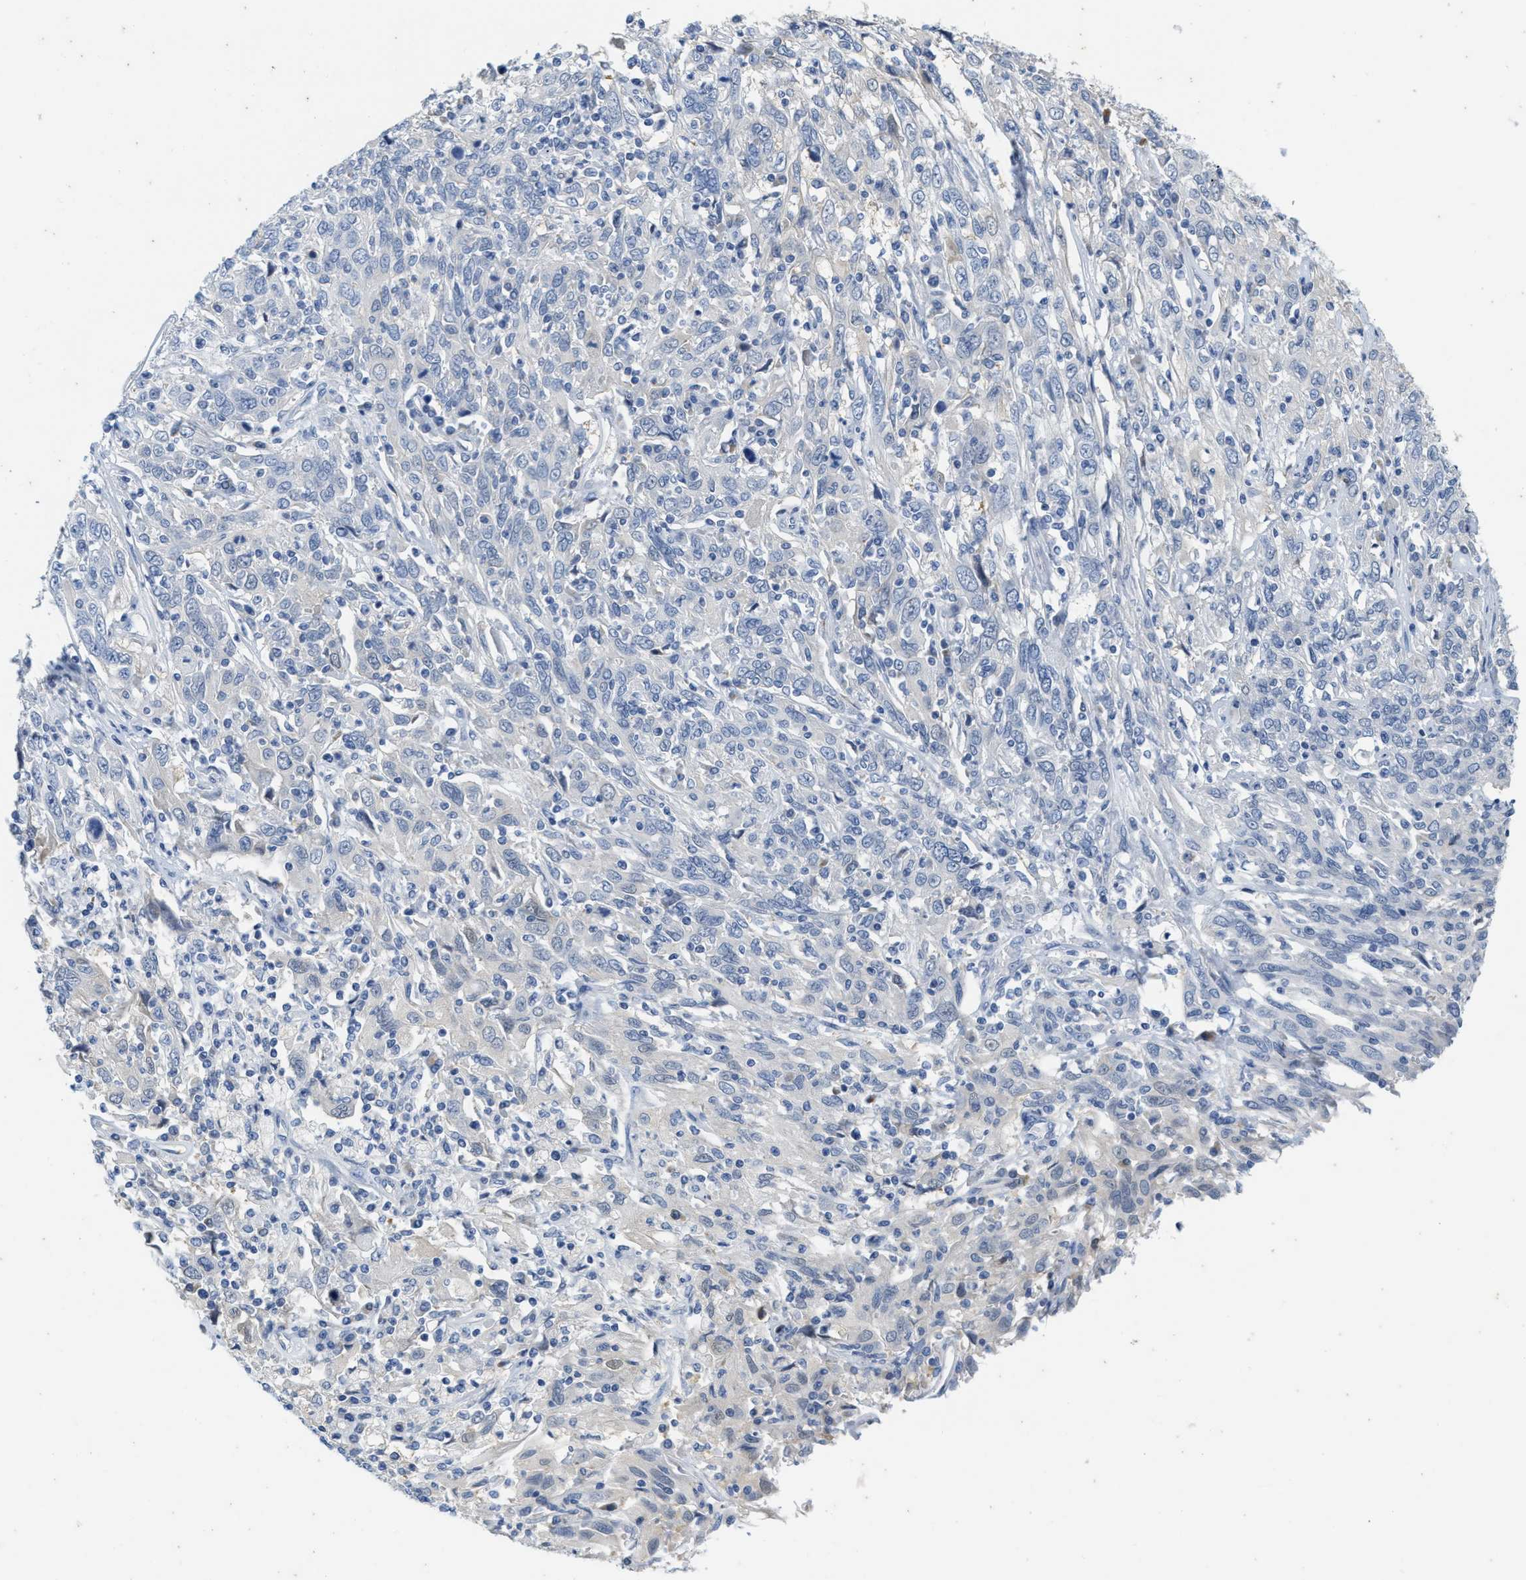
{"staining": {"intensity": "negative", "quantity": "none", "location": "none"}, "tissue": "cervical cancer", "cell_type": "Tumor cells", "image_type": "cancer", "snomed": [{"axis": "morphology", "description": "Squamous cell carcinoma, NOS"}, {"axis": "topography", "description": "Cervix"}], "caption": "High magnification brightfield microscopy of cervical cancer stained with DAB (3,3'-diaminobenzidine) (brown) and counterstained with hematoxylin (blue): tumor cells show no significant positivity.", "gene": "ABCB11", "patient": {"sex": "female", "age": 46}}